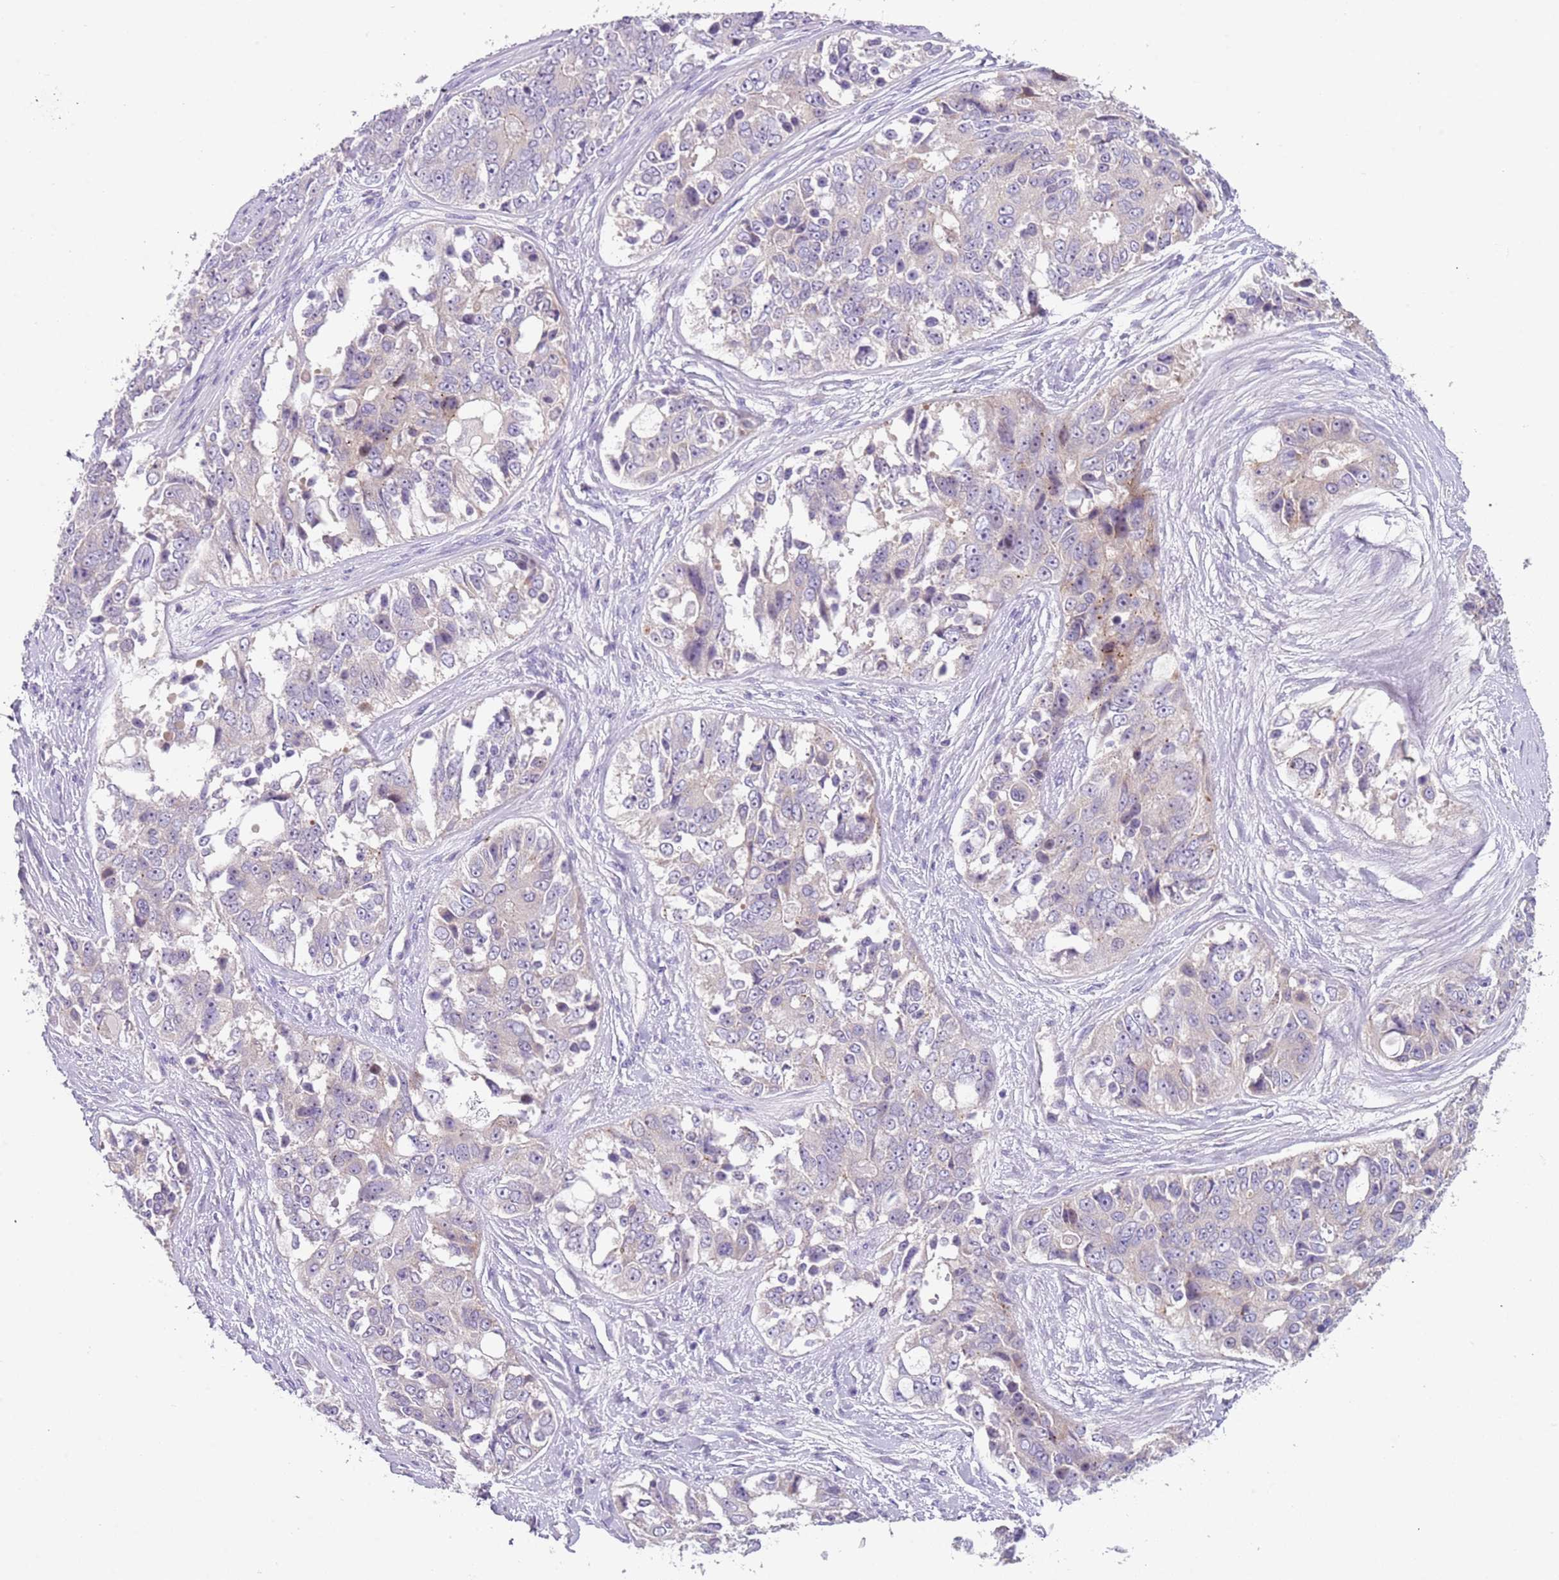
{"staining": {"intensity": "negative", "quantity": "none", "location": "none"}, "tissue": "ovarian cancer", "cell_type": "Tumor cells", "image_type": "cancer", "snomed": [{"axis": "morphology", "description": "Carcinoma, endometroid"}, {"axis": "topography", "description": "Ovary"}], "caption": "A micrograph of ovarian cancer (endometroid carcinoma) stained for a protein exhibits no brown staining in tumor cells.", "gene": "C2CD3", "patient": {"sex": "female", "age": 51}}